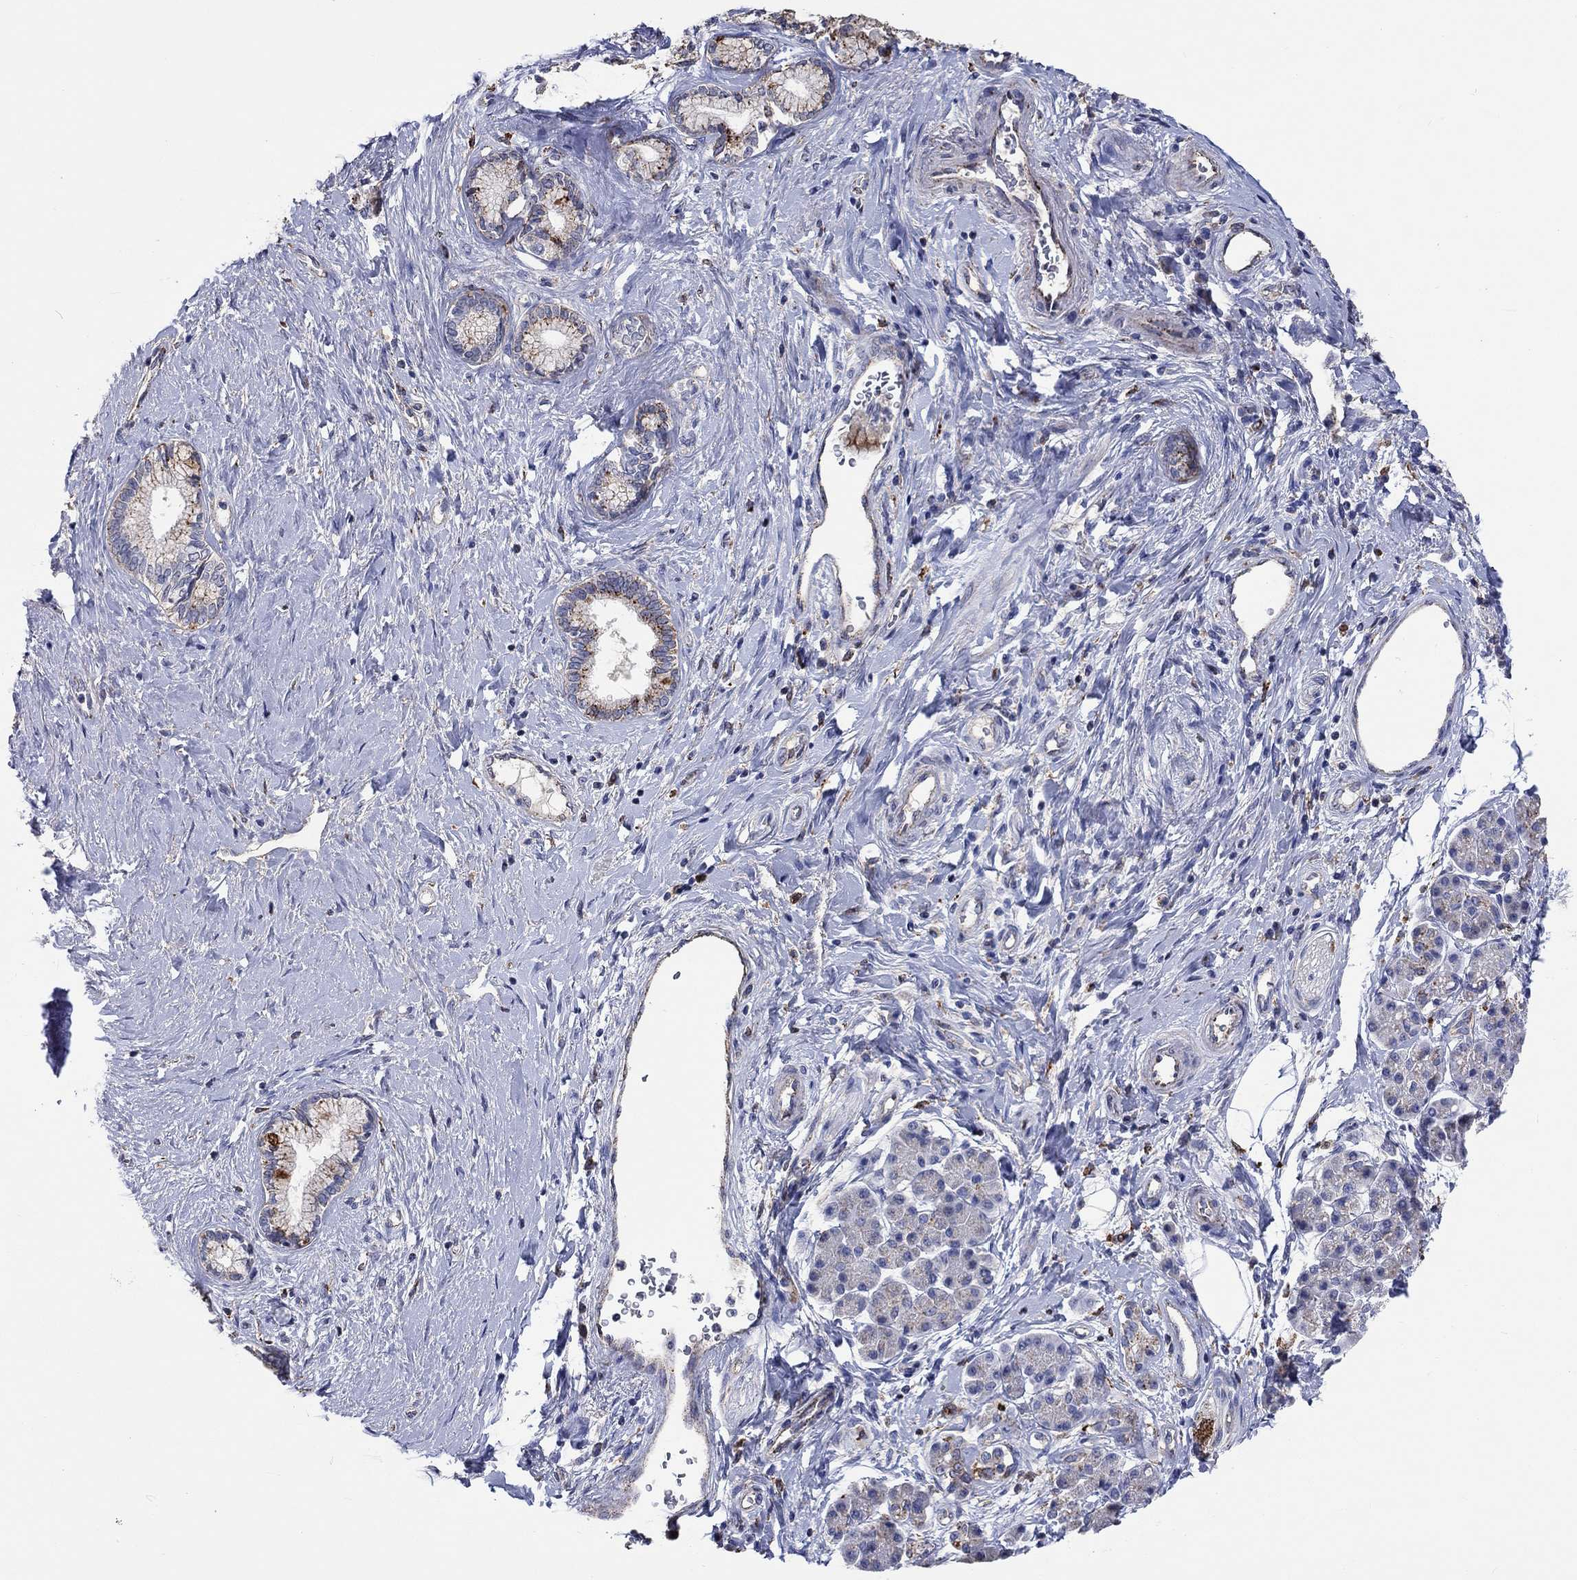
{"staining": {"intensity": "moderate", "quantity": "25%-75%", "location": "cytoplasmic/membranous"}, "tissue": "pancreatic cancer", "cell_type": "Tumor cells", "image_type": "cancer", "snomed": [{"axis": "morphology", "description": "Adenocarcinoma, NOS"}, {"axis": "topography", "description": "Pancreas"}], "caption": "About 25%-75% of tumor cells in human pancreatic cancer (adenocarcinoma) demonstrate moderate cytoplasmic/membranous protein expression as visualized by brown immunohistochemical staining.", "gene": "CTSB", "patient": {"sex": "female", "age": 73}}